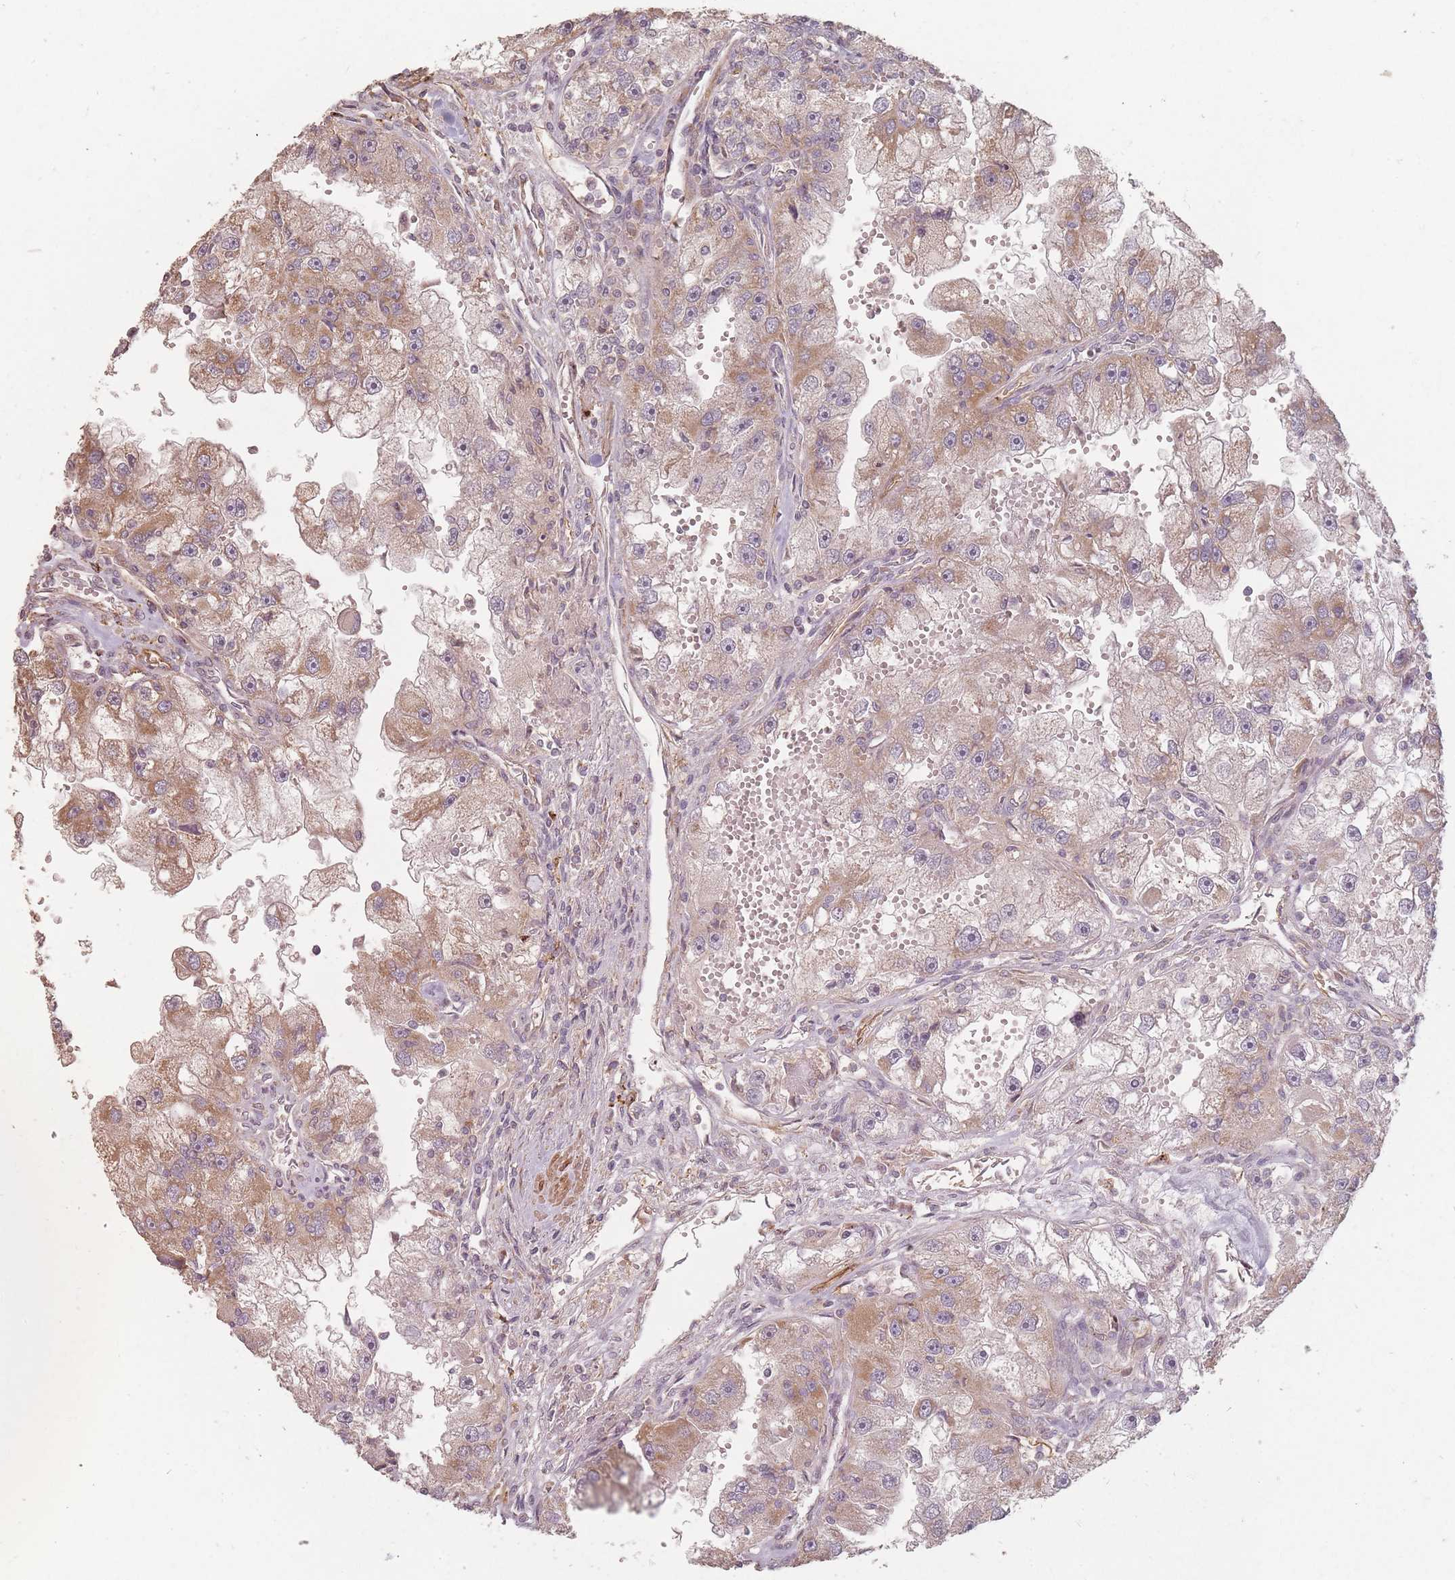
{"staining": {"intensity": "moderate", "quantity": ">75%", "location": "cytoplasmic/membranous"}, "tissue": "renal cancer", "cell_type": "Tumor cells", "image_type": "cancer", "snomed": [{"axis": "morphology", "description": "Adenocarcinoma, NOS"}, {"axis": "topography", "description": "Kidney"}], "caption": "This histopathology image reveals adenocarcinoma (renal) stained with immunohistochemistry (IHC) to label a protein in brown. The cytoplasmic/membranous of tumor cells show moderate positivity for the protein. Nuclei are counter-stained blue.", "gene": "MRPS6", "patient": {"sex": "male", "age": 63}}